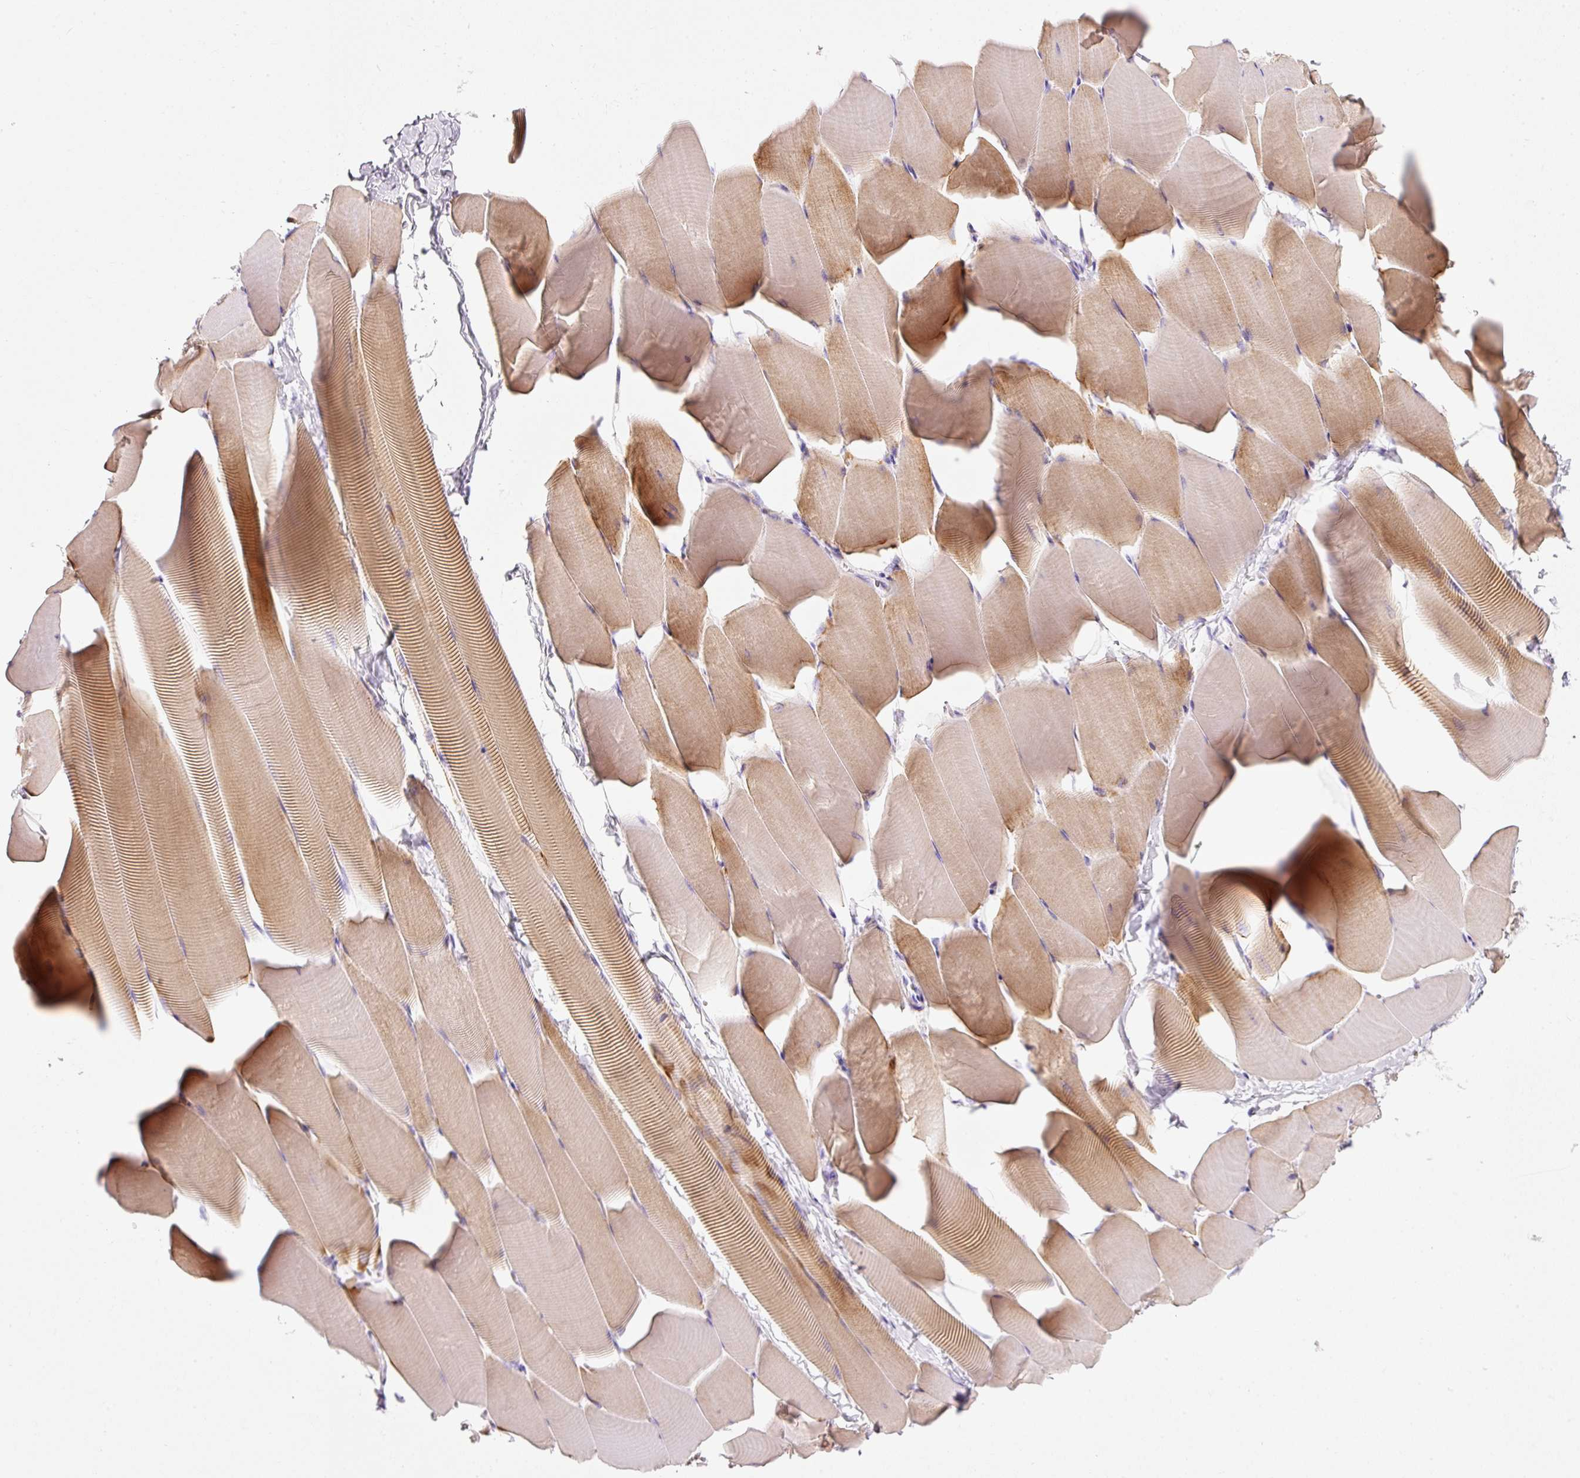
{"staining": {"intensity": "moderate", "quantity": ">75%", "location": "cytoplasmic/membranous"}, "tissue": "skeletal muscle", "cell_type": "Myocytes", "image_type": "normal", "snomed": [{"axis": "morphology", "description": "Normal tissue, NOS"}, {"axis": "topography", "description": "Skeletal muscle"}], "caption": "Protein expression analysis of unremarkable human skeletal muscle reveals moderate cytoplasmic/membranous positivity in about >75% of myocytes.", "gene": "CARD16", "patient": {"sex": "male", "age": 25}}